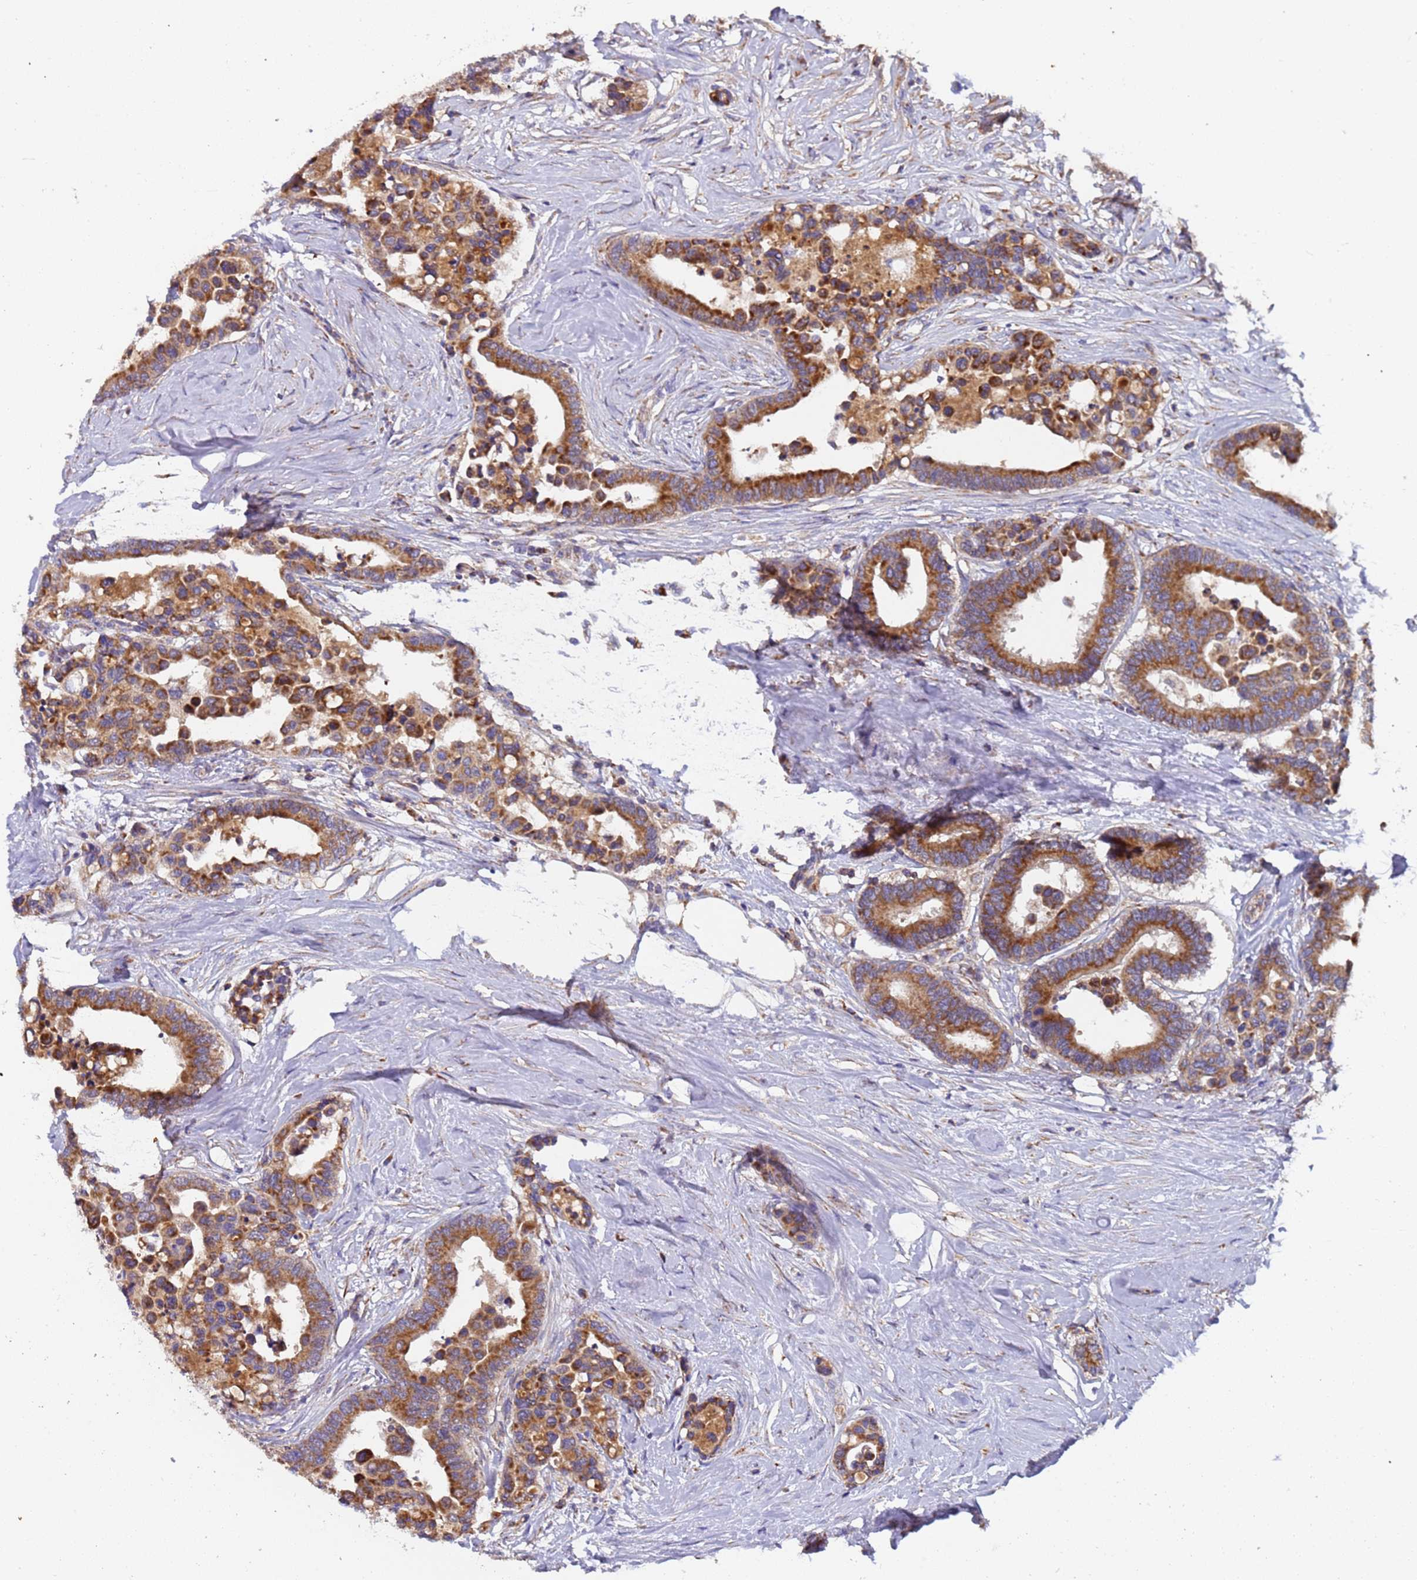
{"staining": {"intensity": "strong", "quantity": ">75%", "location": "cytoplasmic/membranous"}, "tissue": "colorectal cancer", "cell_type": "Tumor cells", "image_type": "cancer", "snomed": [{"axis": "morphology", "description": "Adenocarcinoma, NOS"}, {"axis": "topography", "description": "Colon"}], "caption": "The image reveals staining of adenocarcinoma (colorectal), revealing strong cytoplasmic/membranous protein staining (brown color) within tumor cells.", "gene": "TMEM126A", "patient": {"sex": "male", "age": 82}}